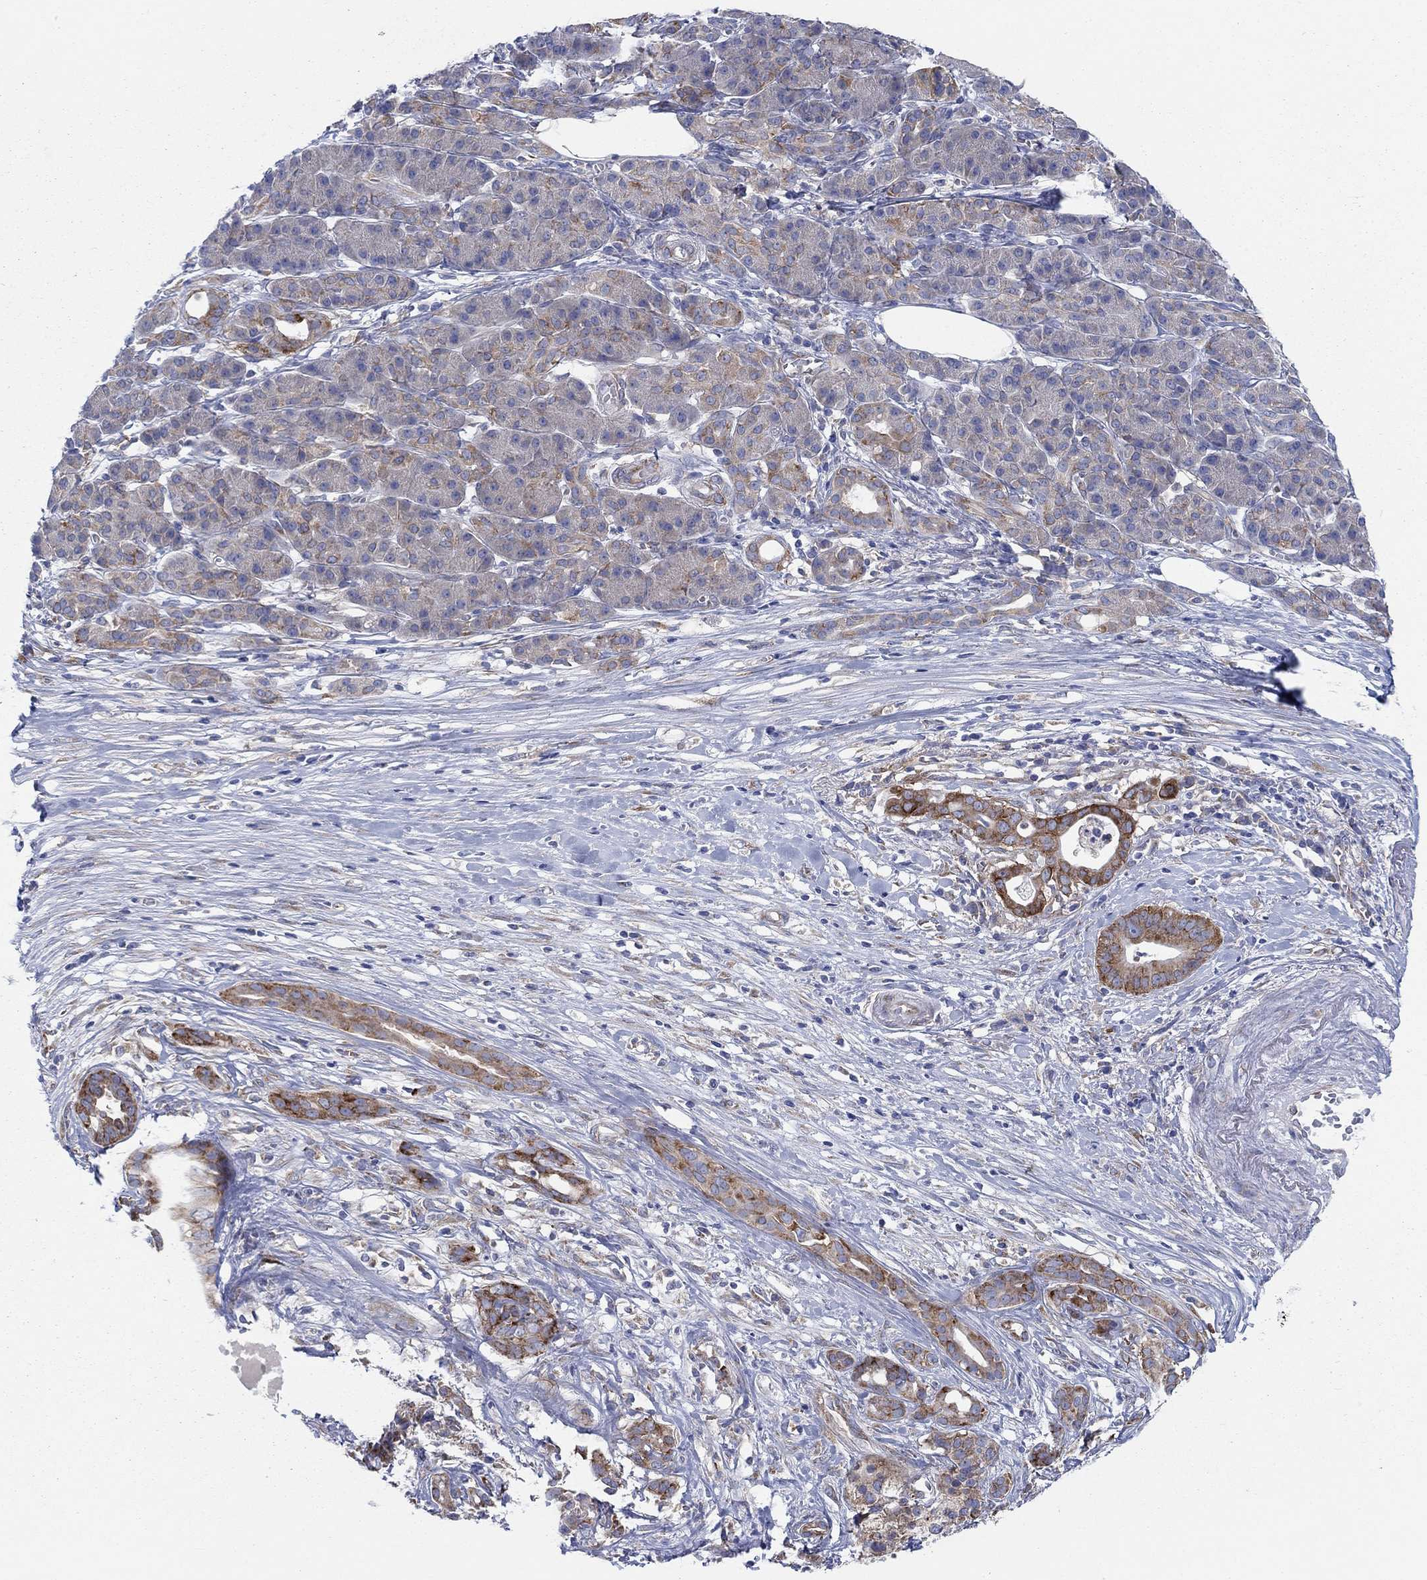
{"staining": {"intensity": "strong", "quantity": ">75%", "location": "cytoplasmic/membranous"}, "tissue": "pancreatic cancer", "cell_type": "Tumor cells", "image_type": "cancer", "snomed": [{"axis": "morphology", "description": "Adenocarcinoma, NOS"}, {"axis": "topography", "description": "Pancreas"}], "caption": "IHC of adenocarcinoma (pancreatic) reveals high levels of strong cytoplasmic/membranous positivity in about >75% of tumor cells.", "gene": "TMEM59", "patient": {"sex": "male", "age": 61}}